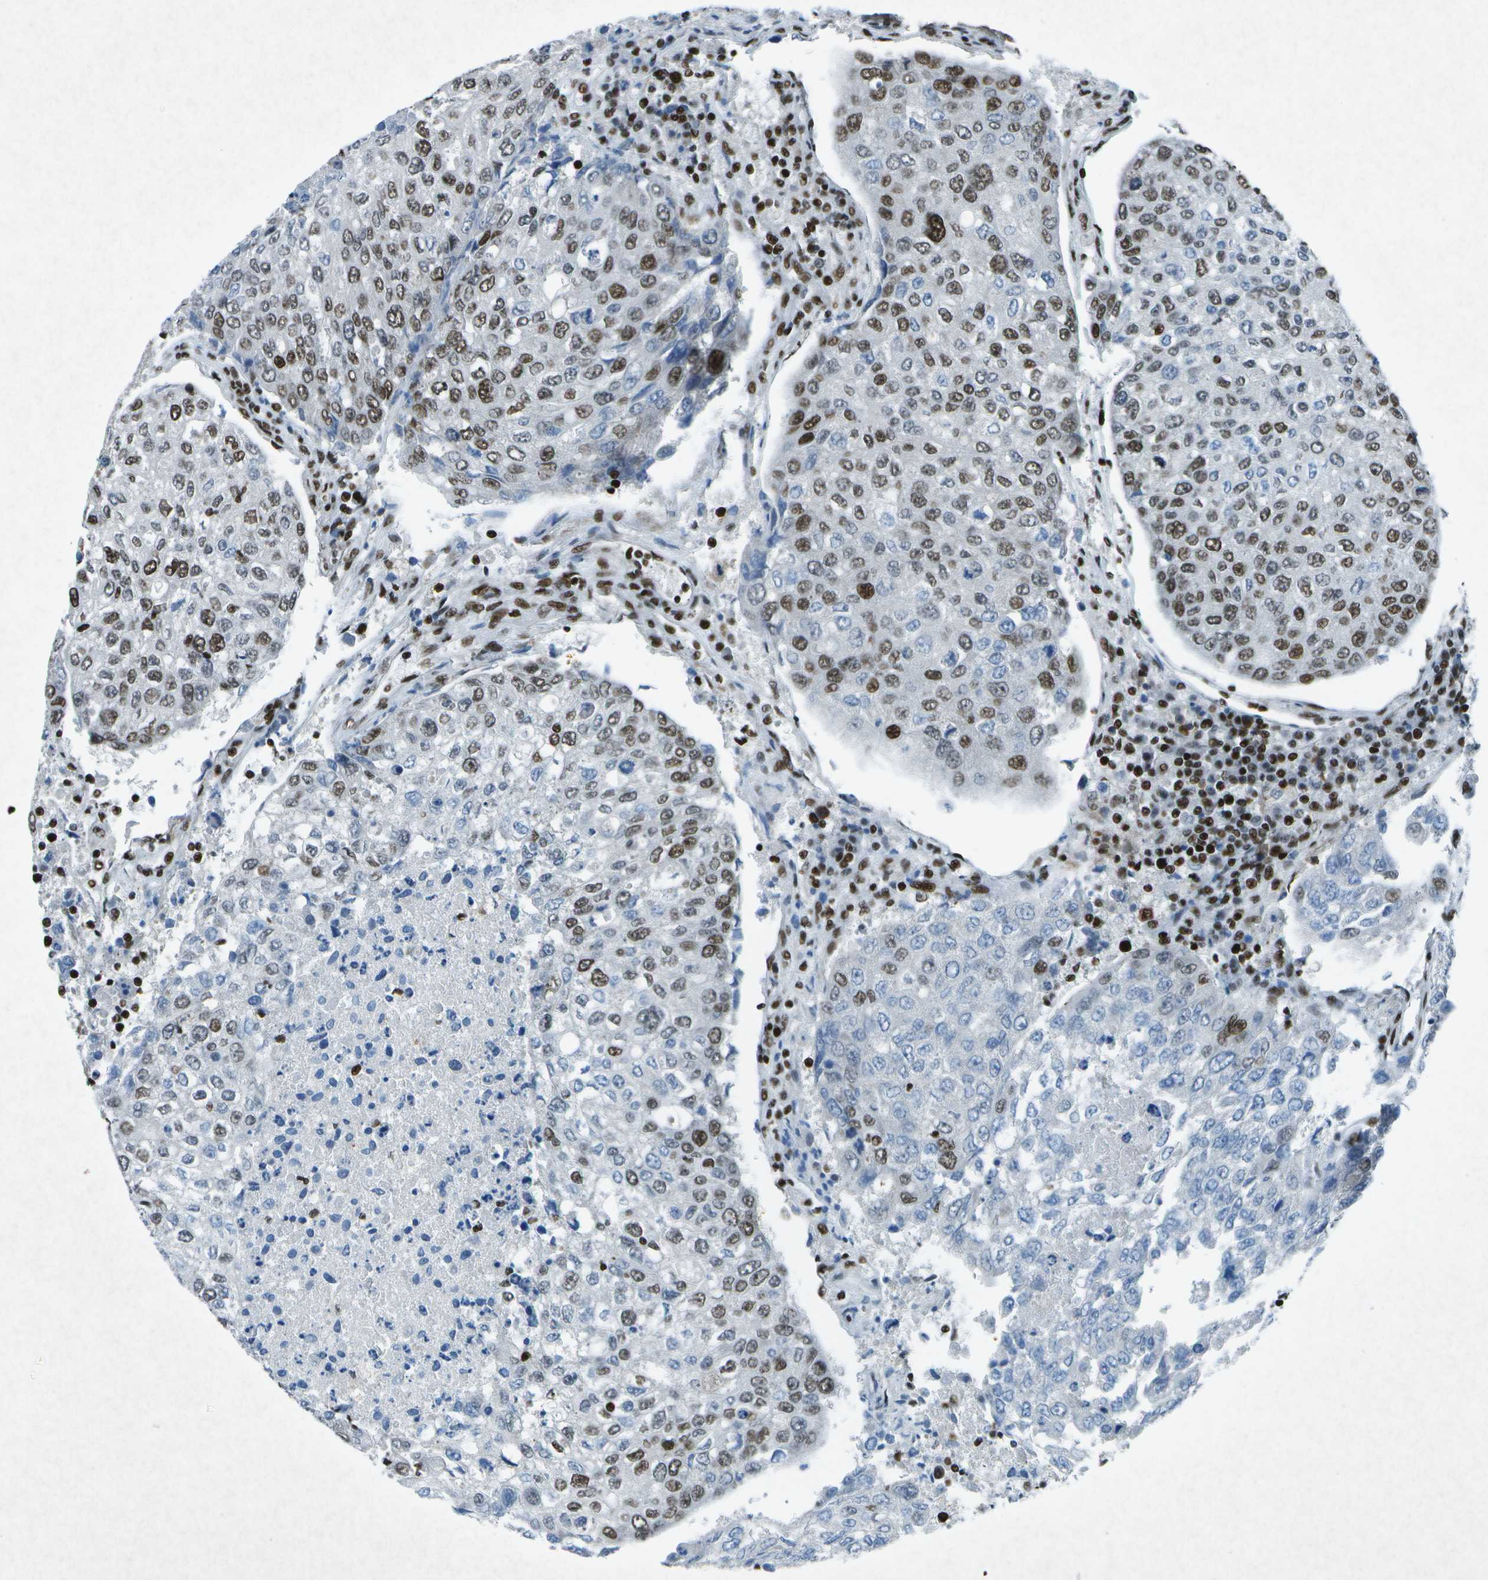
{"staining": {"intensity": "strong", "quantity": "25%-75%", "location": "nuclear"}, "tissue": "urothelial cancer", "cell_type": "Tumor cells", "image_type": "cancer", "snomed": [{"axis": "morphology", "description": "Urothelial carcinoma, High grade"}, {"axis": "topography", "description": "Lymph node"}, {"axis": "topography", "description": "Urinary bladder"}], "caption": "The micrograph displays staining of urothelial carcinoma (high-grade), revealing strong nuclear protein staining (brown color) within tumor cells.", "gene": "MTA2", "patient": {"sex": "male", "age": 51}}